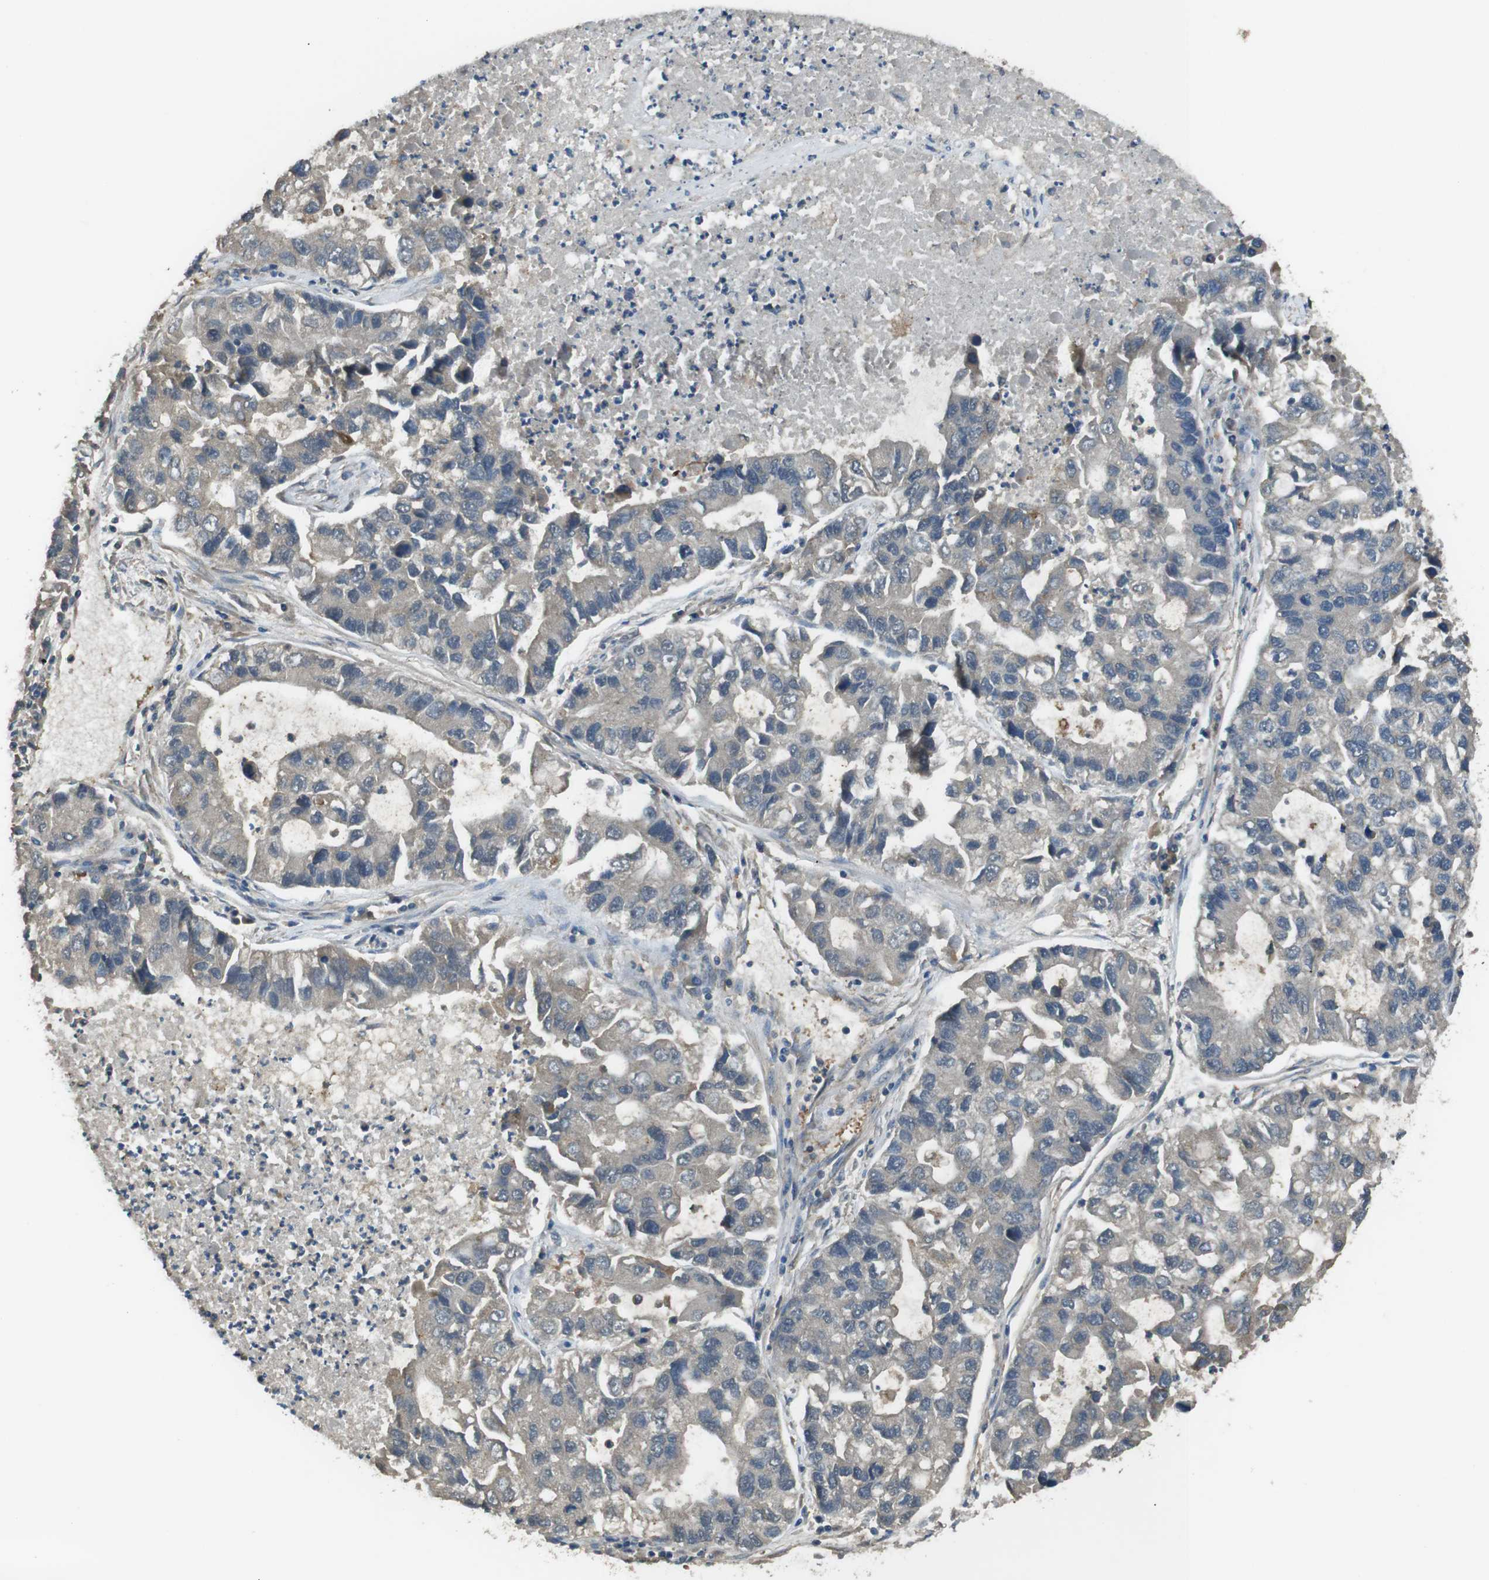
{"staining": {"intensity": "negative", "quantity": "none", "location": "none"}, "tissue": "lung cancer", "cell_type": "Tumor cells", "image_type": "cancer", "snomed": [{"axis": "morphology", "description": "Adenocarcinoma, NOS"}, {"axis": "topography", "description": "Lung"}], "caption": "The photomicrograph exhibits no staining of tumor cells in lung cancer (adenocarcinoma). (DAB (3,3'-diaminobenzidine) IHC with hematoxylin counter stain).", "gene": "FUT2", "patient": {"sex": "female", "age": 51}}